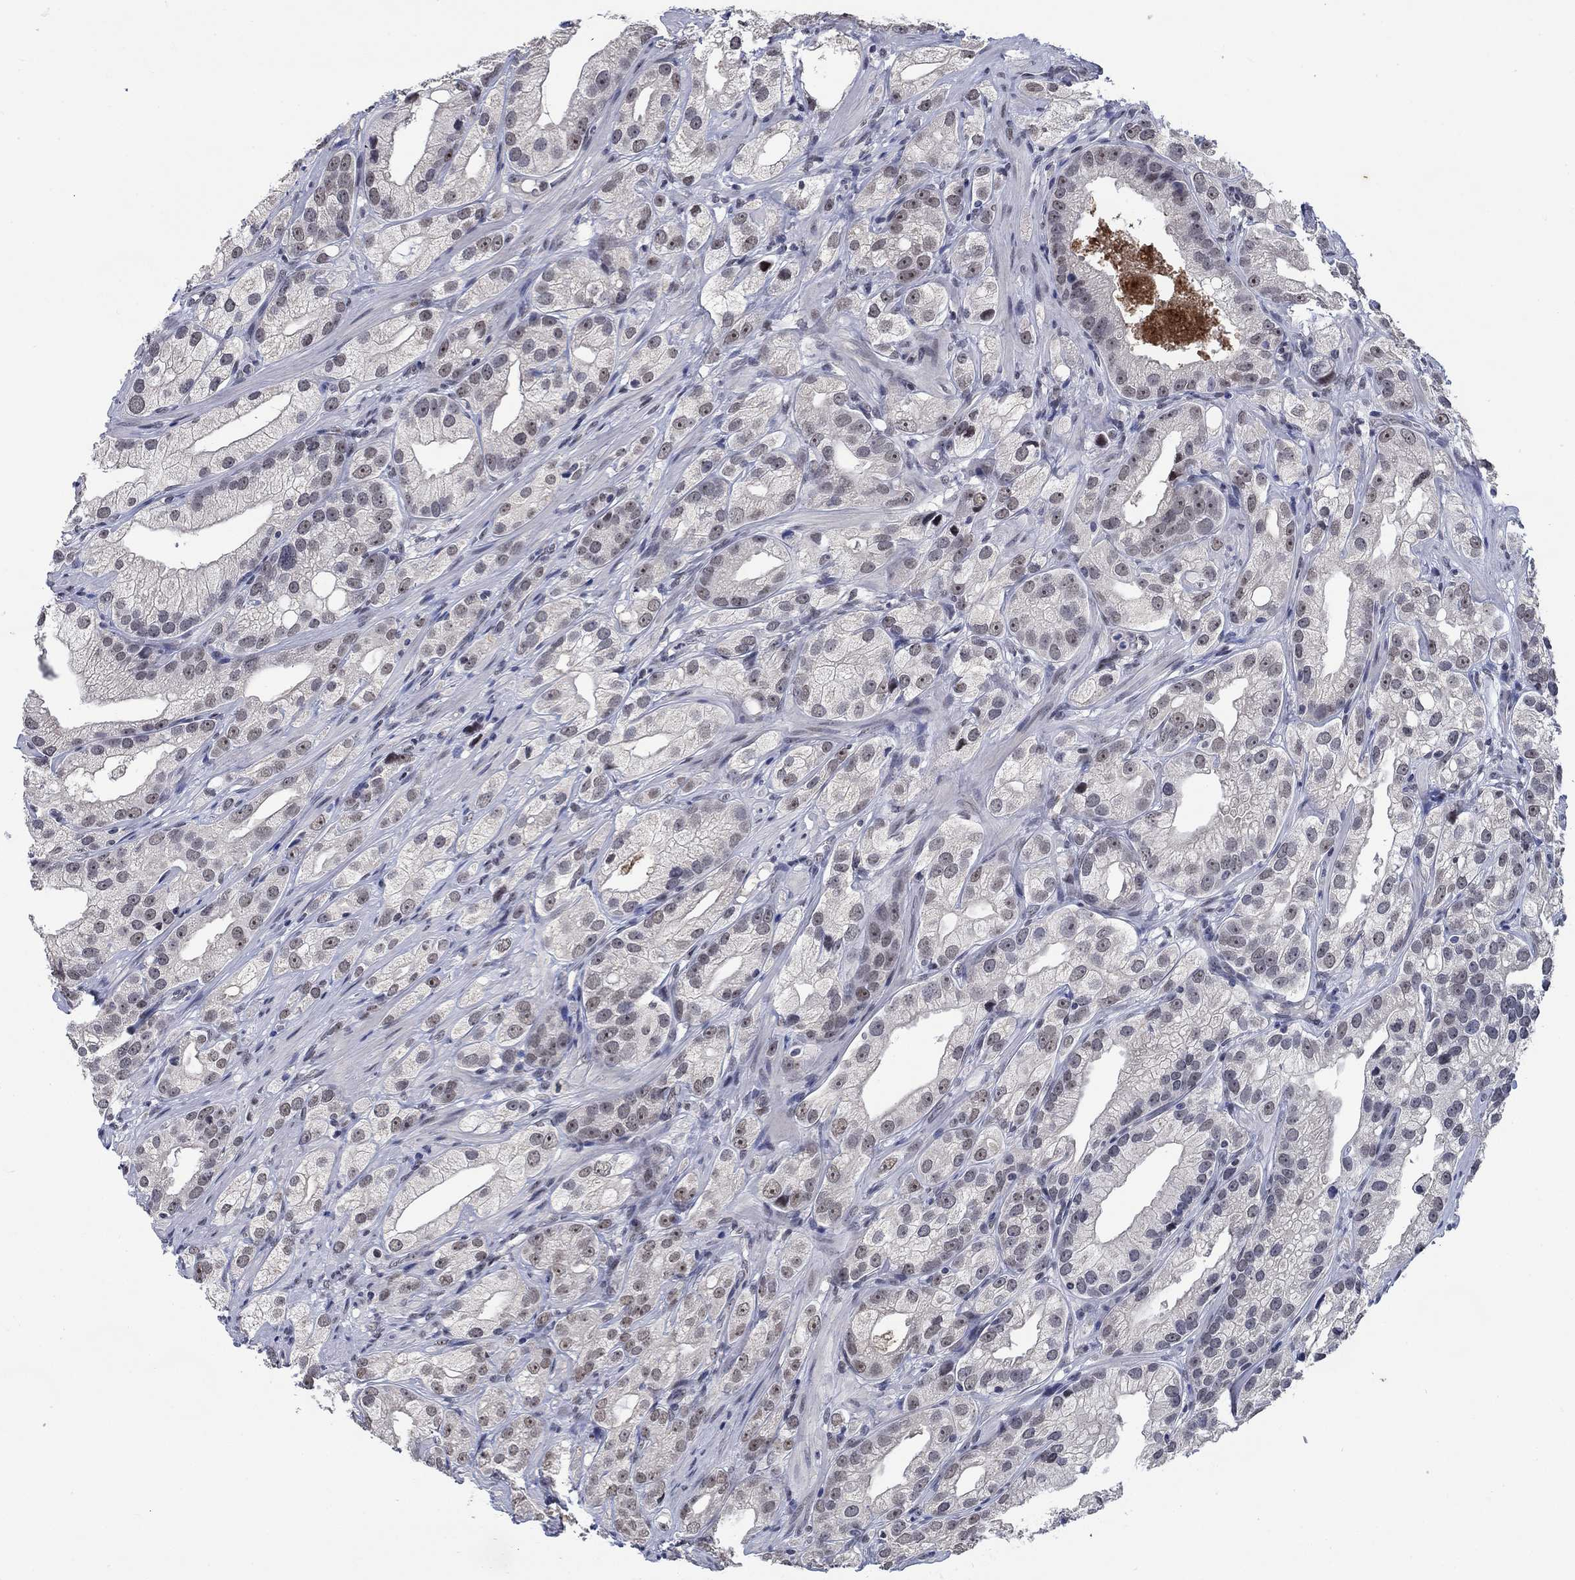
{"staining": {"intensity": "negative", "quantity": "none", "location": "none"}, "tissue": "prostate cancer", "cell_type": "Tumor cells", "image_type": "cancer", "snomed": [{"axis": "morphology", "description": "Adenocarcinoma, High grade"}, {"axis": "topography", "description": "Prostate and seminal vesicle, NOS"}], "caption": "This is an IHC image of human prostate cancer (adenocarcinoma (high-grade)). There is no positivity in tumor cells.", "gene": "HTN1", "patient": {"sex": "male", "age": 62}}